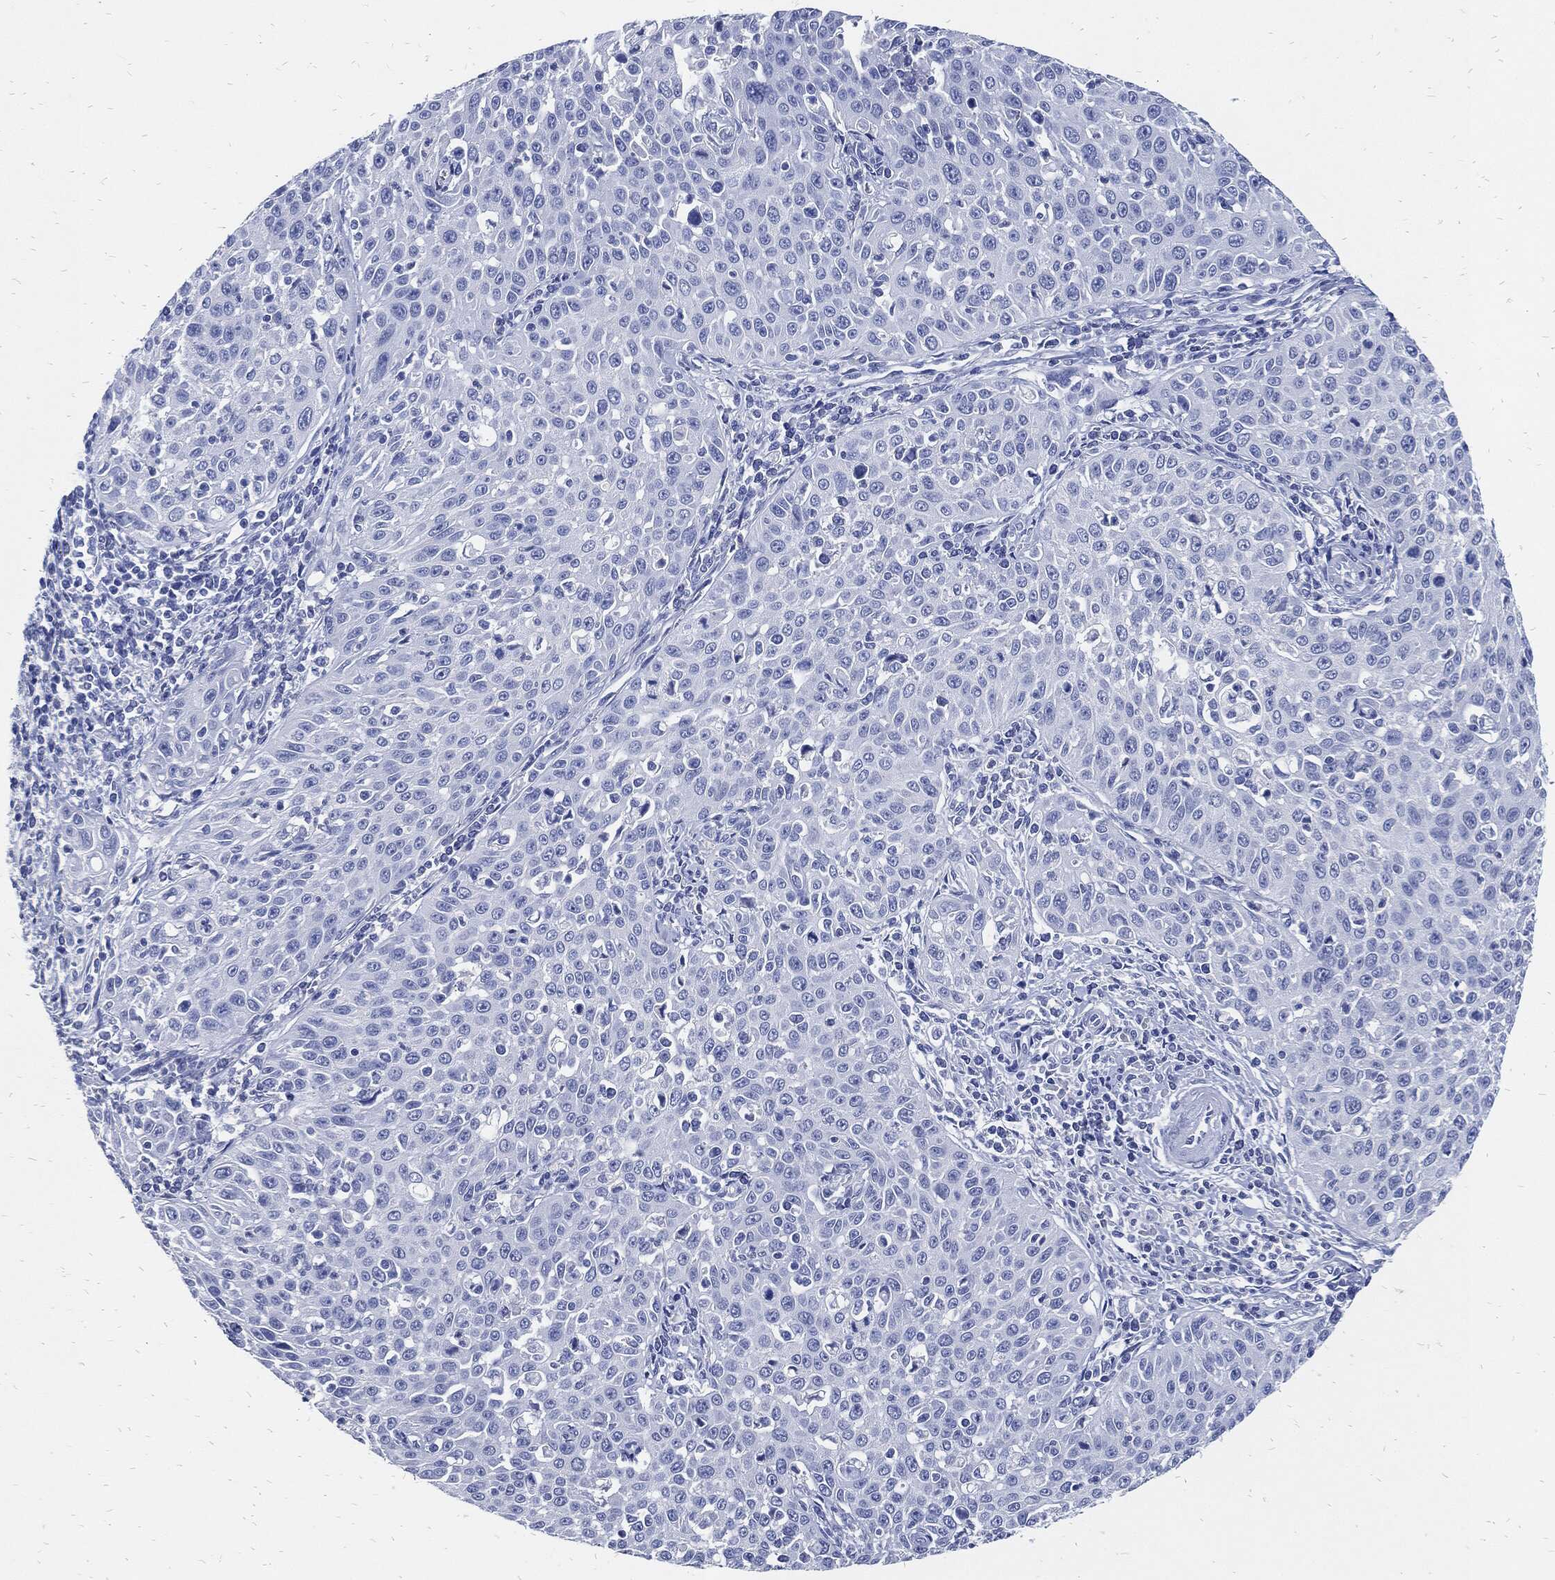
{"staining": {"intensity": "negative", "quantity": "none", "location": "none"}, "tissue": "cervical cancer", "cell_type": "Tumor cells", "image_type": "cancer", "snomed": [{"axis": "morphology", "description": "Squamous cell carcinoma, NOS"}, {"axis": "topography", "description": "Cervix"}], "caption": "Image shows no protein staining in tumor cells of cervical cancer (squamous cell carcinoma) tissue. The staining was performed using DAB to visualize the protein expression in brown, while the nuclei were stained in blue with hematoxylin (Magnification: 20x).", "gene": "FABP4", "patient": {"sex": "female", "age": 26}}